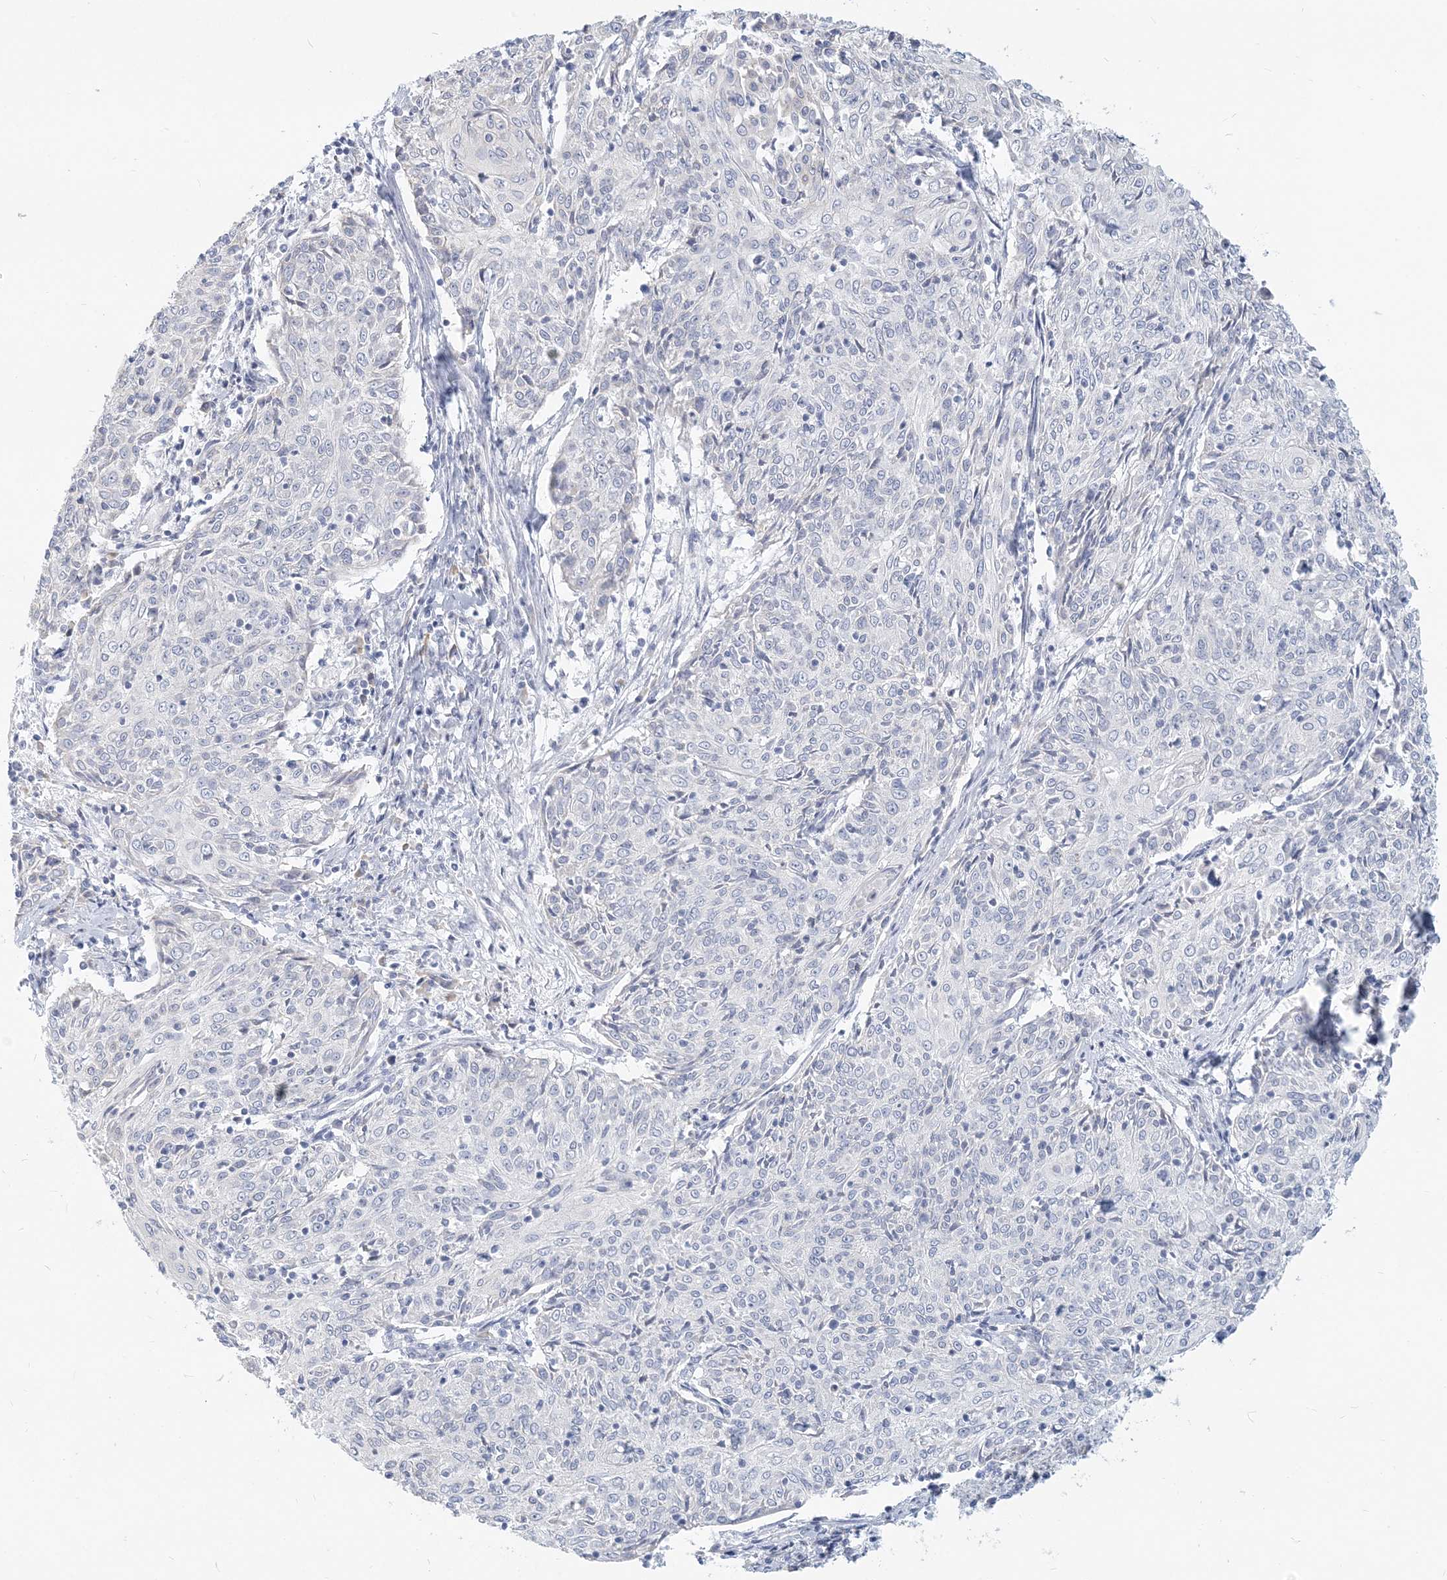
{"staining": {"intensity": "negative", "quantity": "none", "location": "none"}, "tissue": "cervical cancer", "cell_type": "Tumor cells", "image_type": "cancer", "snomed": [{"axis": "morphology", "description": "Squamous cell carcinoma, NOS"}, {"axis": "topography", "description": "Cervix"}], "caption": "There is no significant staining in tumor cells of cervical cancer (squamous cell carcinoma).", "gene": "CSN1S1", "patient": {"sex": "female", "age": 48}}